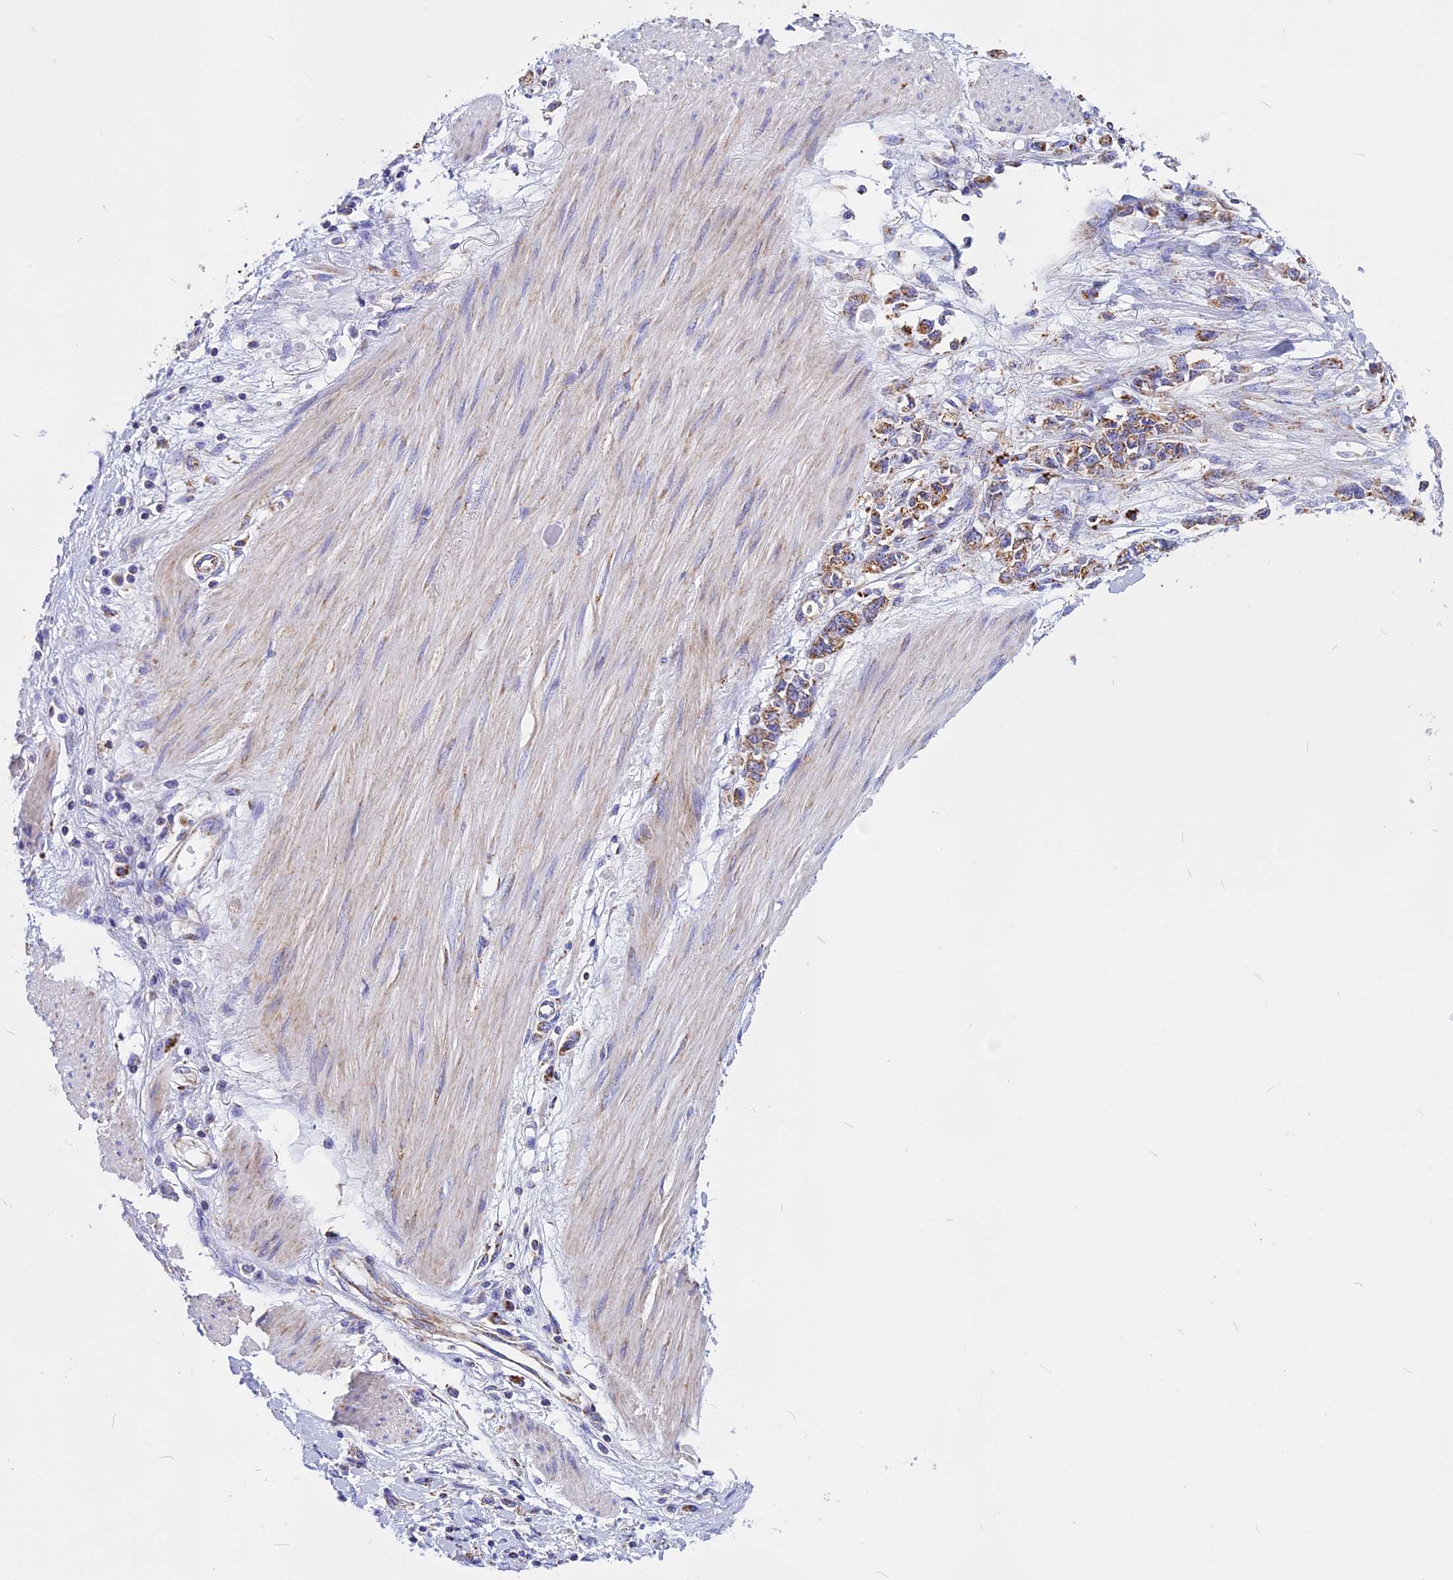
{"staining": {"intensity": "moderate", "quantity": ">75%", "location": "cytoplasmic/membranous"}, "tissue": "stomach cancer", "cell_type": "Tumor cells", "image_type": "cancer", "snomed": [{"axis": "morphology", "description": "Adenocarcinoma, NOS"}, {"axis": "topography", "description": "Stomach"}], "caption": "A photomicrograph of stomach adenocarcinoma stained for a protein demonstrates moderate cytoplasmic/membranous brown staining in tumor cells. (DAB (3,3'-diaminobenzidine) IHC, brown staining for protein, blue staining for nuclei).", "gene": "VDAC2", "patient": {"sex": "female", "age": 76}}